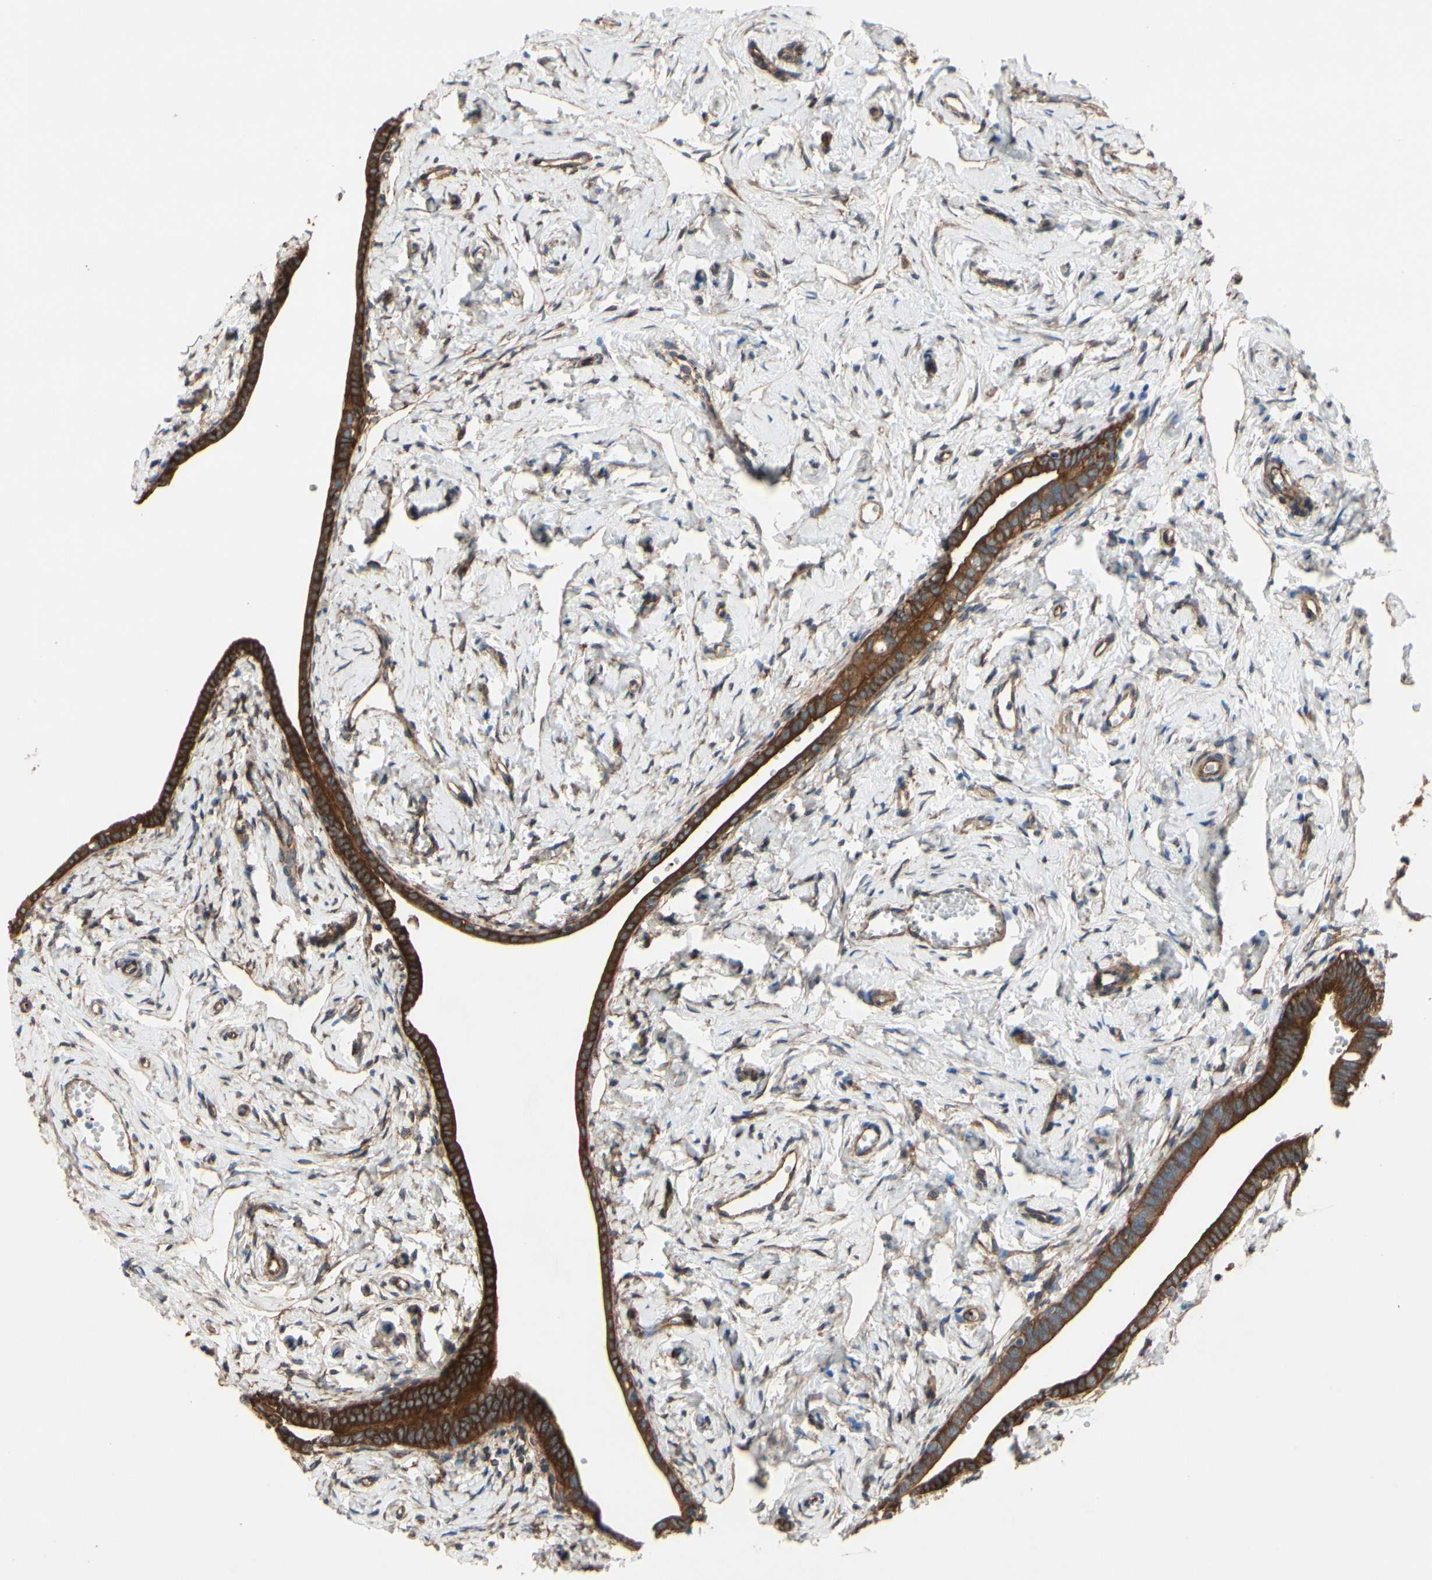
{"staining": {"intensity": "moderate", "quantity": ">75%", "location": "cytoplasmic/membranous"}, "tissue": "fallopian tube", "cell_type": "Glandular cells", "image_type": "normal", "snomed": [{"axis": "morphology", "description": "Normal tissue, NOS"}, {"axis": "topography", "description": "Fallopian tube"}], "caption": "The image exhibits immunohistochemical staining of unremarkable fallopian tube. There is moderate cytoplasmic/membranous expression is seen in about >75% of glandular cells. The staining was performed using DAB to visualize the protein expression in brown, while the nuclei were stained in blue with hematoxylin (Magnification: 20x).", "gene": "CTTNBP2", "patient": {"sex": "female", "age": 71}}